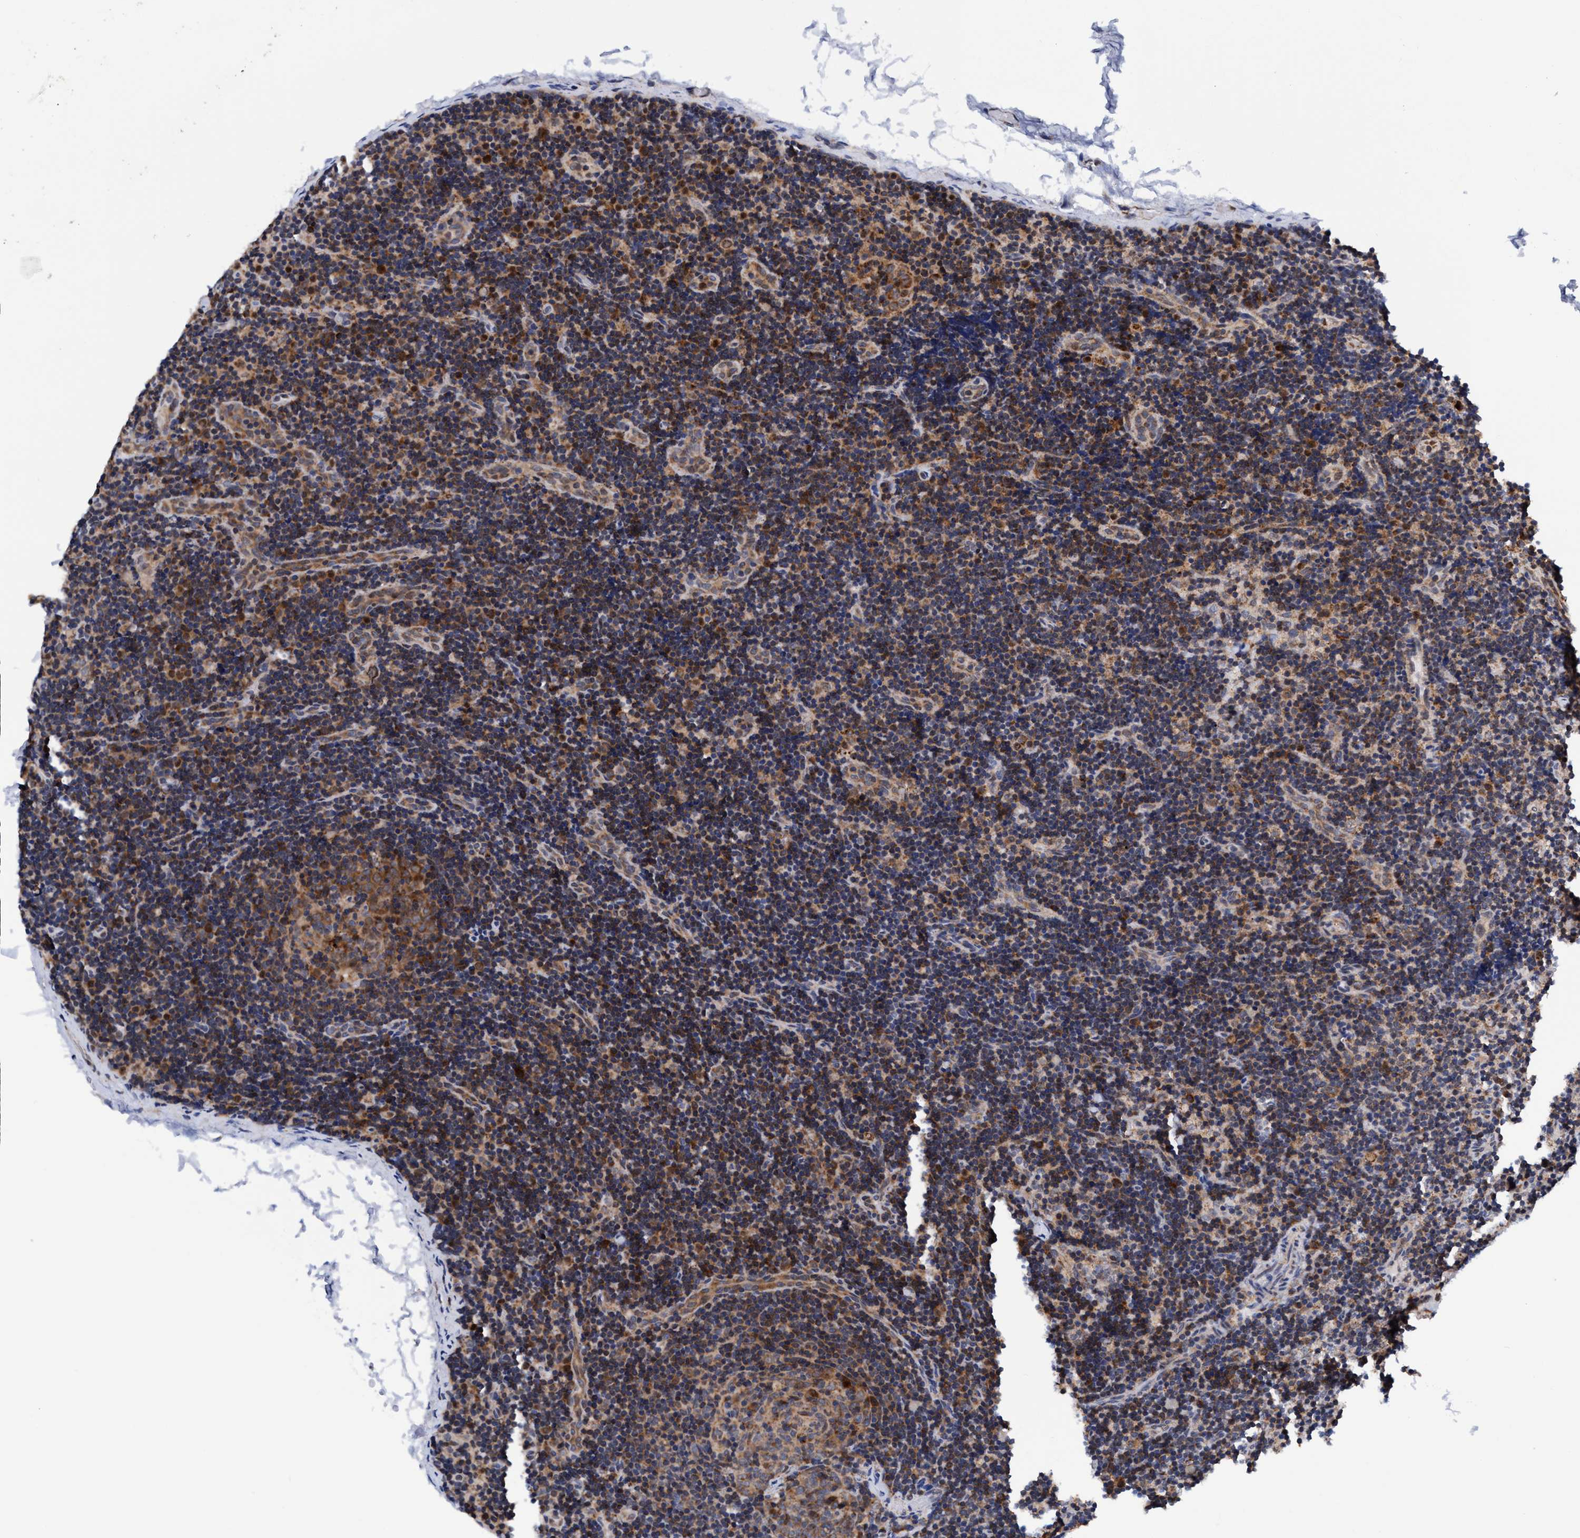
{"staining": {"intensity": "moderate", "quantity": "25%-75%", "location": "cytoplasmic/membranous"}, "tissue": "lymph node", "cell_type": "Germinal center cells", "image_type": "normal", "snomed": [{"axis": "morphology", "description": "Normal tissue, NOS"}, {"axis": "topography", "description": "Lymph node"}], "caption": "Immunohistochemistry (IHC) (DAB (3,3'-diaminobenzidine)) staining of benign lymph node demonstrates moderate cytoplasmic/membranous protein expression in approximately 25%-75% of germinal center cells. (Stains: DAB in brown, nuclei in blue, Microscopy: brightfield microscopy at high magnification).", "gene": "AGAP2", "patient": {"sex": "female", "age": 14}}